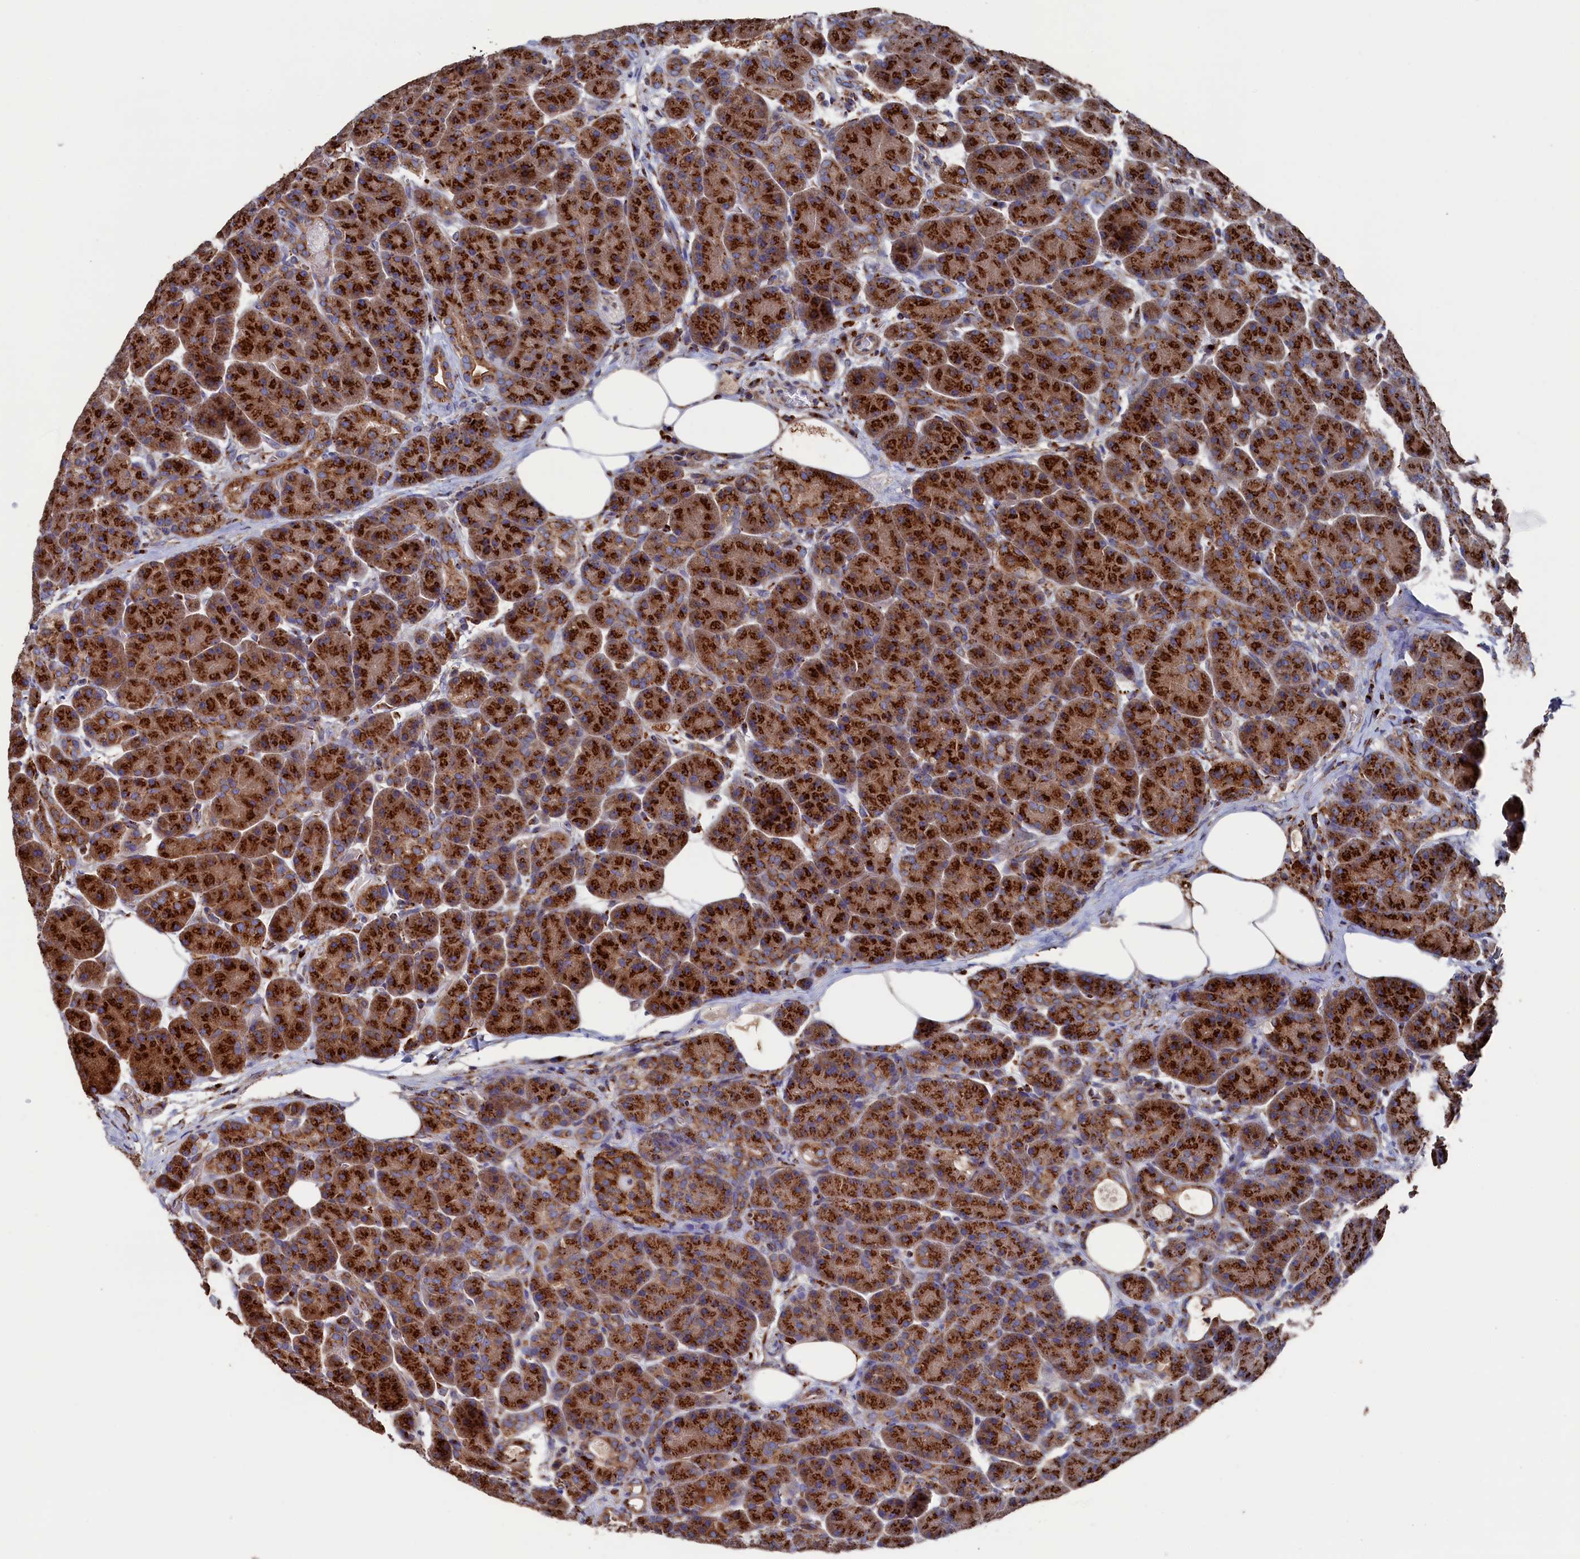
{"staining": {"intensity": "strong", "quantity": ">75%", "location": "cytoplasmic/membranous"}, "tissue": "pancreas", "cell_type": "Exocrine glandular cells", "image_type": "normal", "snomed": [{"axis": "morphology", "description": "Normal tissue, NOS"}, {"axis": "topography", "description": "Pancreas"}], "caption": "A brown stain shows strong cytoplasmic/membranous expression of a protein in exocrine glandular cells of benign human pancreas.", "gene": "PRRC1", "patient": {"sex": "male", "age": 63}}